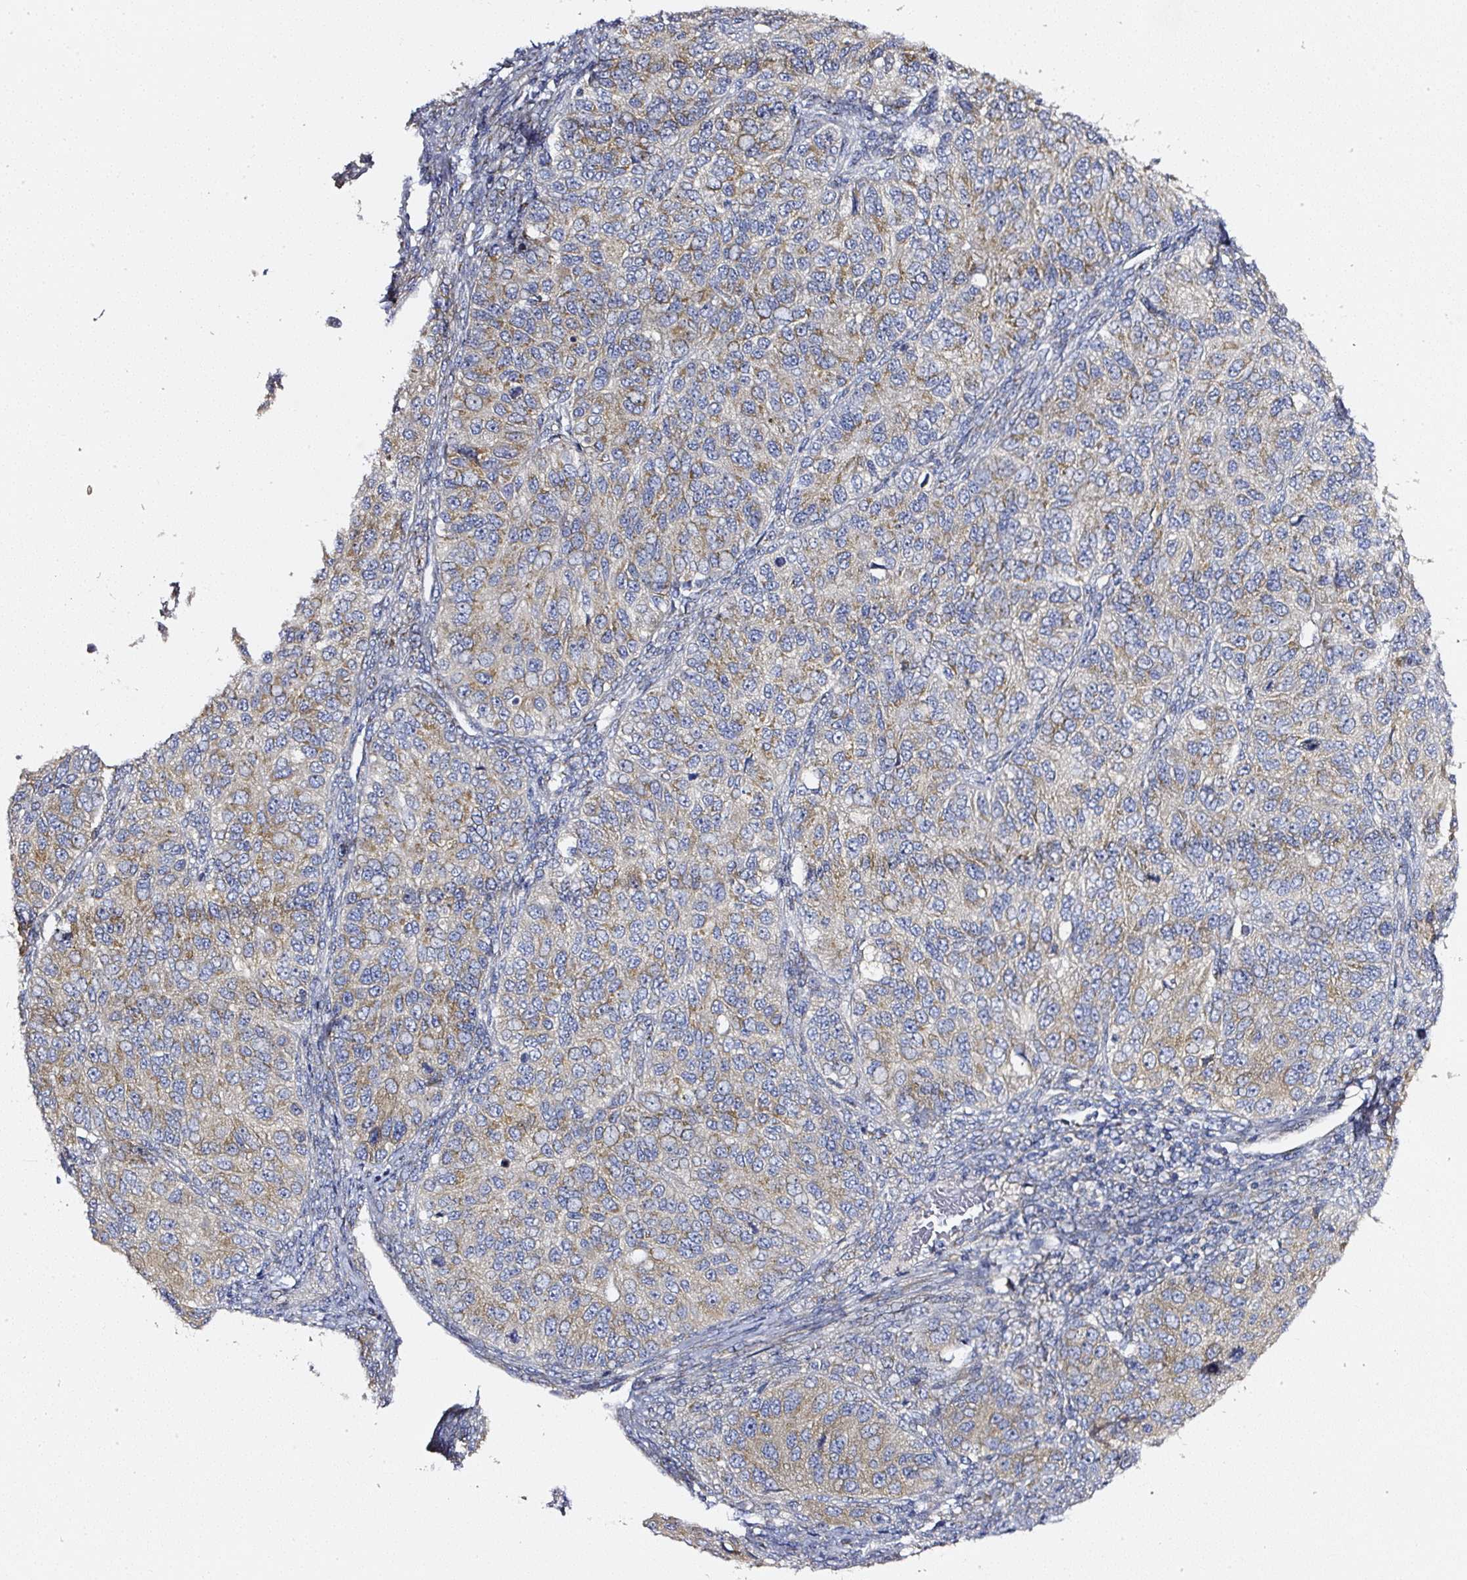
{"staining": {"intensity": "moderate", "quantity": ">75%", "location": "cytoplasmic/membranous"}, "tissue": "ovarian cancer", "cell_type": "Tumor cells", "image_type": "cancer", "snomed": [{"axis": "morphology", "description": "Carcinoma, endometroid"}, {"axis": "topography", "description": "Ovary"}], "caption": "The micrograph displays staining of endometroid carcinoma (ovarian), revealing moderate cytoplasmic/membranous protein positivity (brown color) within tumor cells.", "gene": "MLX", "patient": {"sex": "female", "age": 51}}